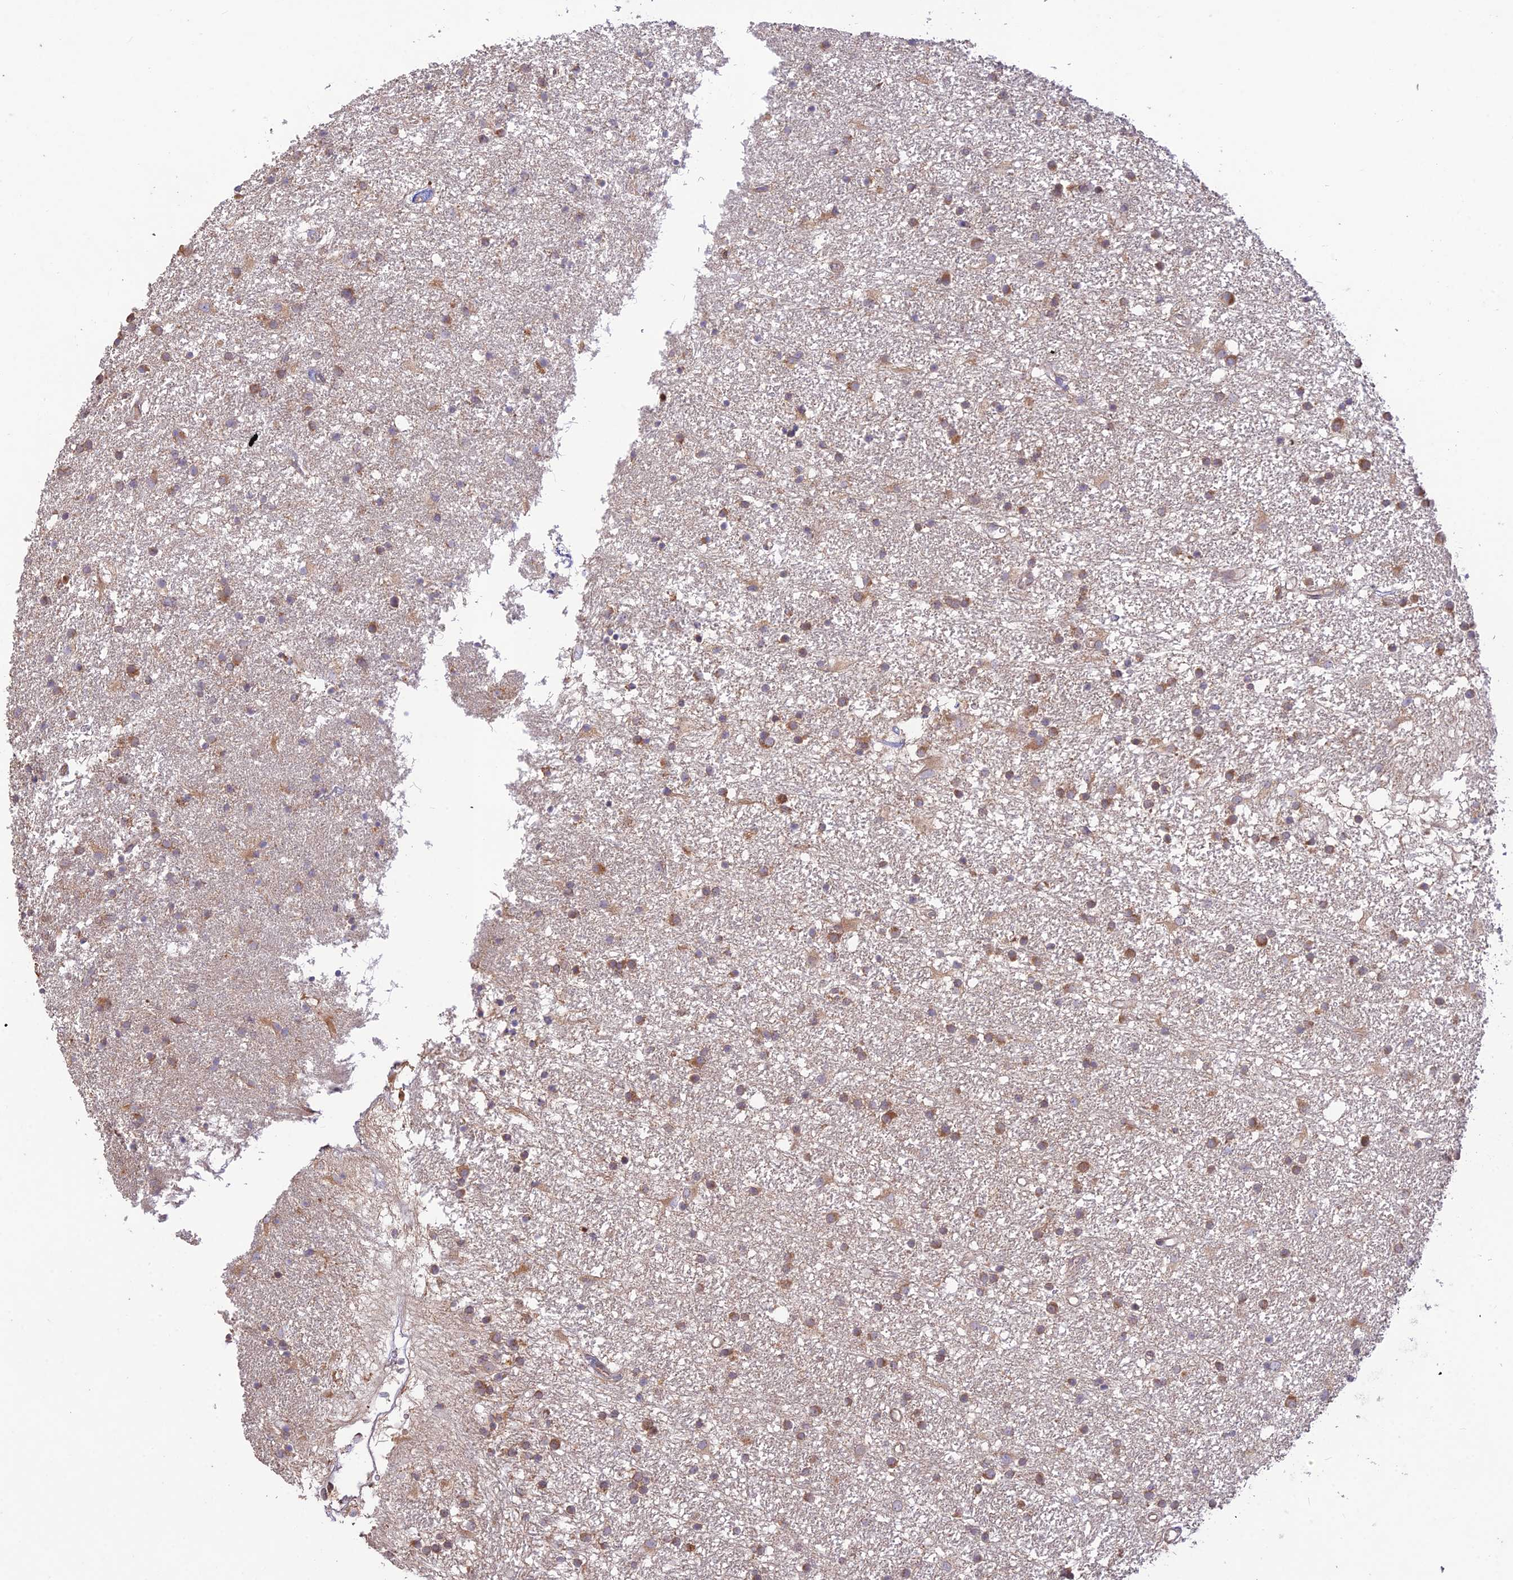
{"staining": {"intensity": "moderate", "quantity": "25%-75%", "location": "cytoplasmic/membranous"}, "tissue": "glioma", "cell_type": "Tumor cells", "image_type": "cancer", "snomed": [{"axis": "morphology", "description": "Glioma, malignant, High grade"}, {"axis": "topography", "description": "Brain"}], "caption": "Immunohistochemical staining of human glioma reveals moderate cytoplasmic/membranous protein positivity in about 25%-75% of tumor cells. The staining was performed using DAB, with brown indicating positive protein expression. Nuclei are stained blue with hematoxylin.", "gene": "TMEM259", "patient": {"sex": "male", "age": 77}}